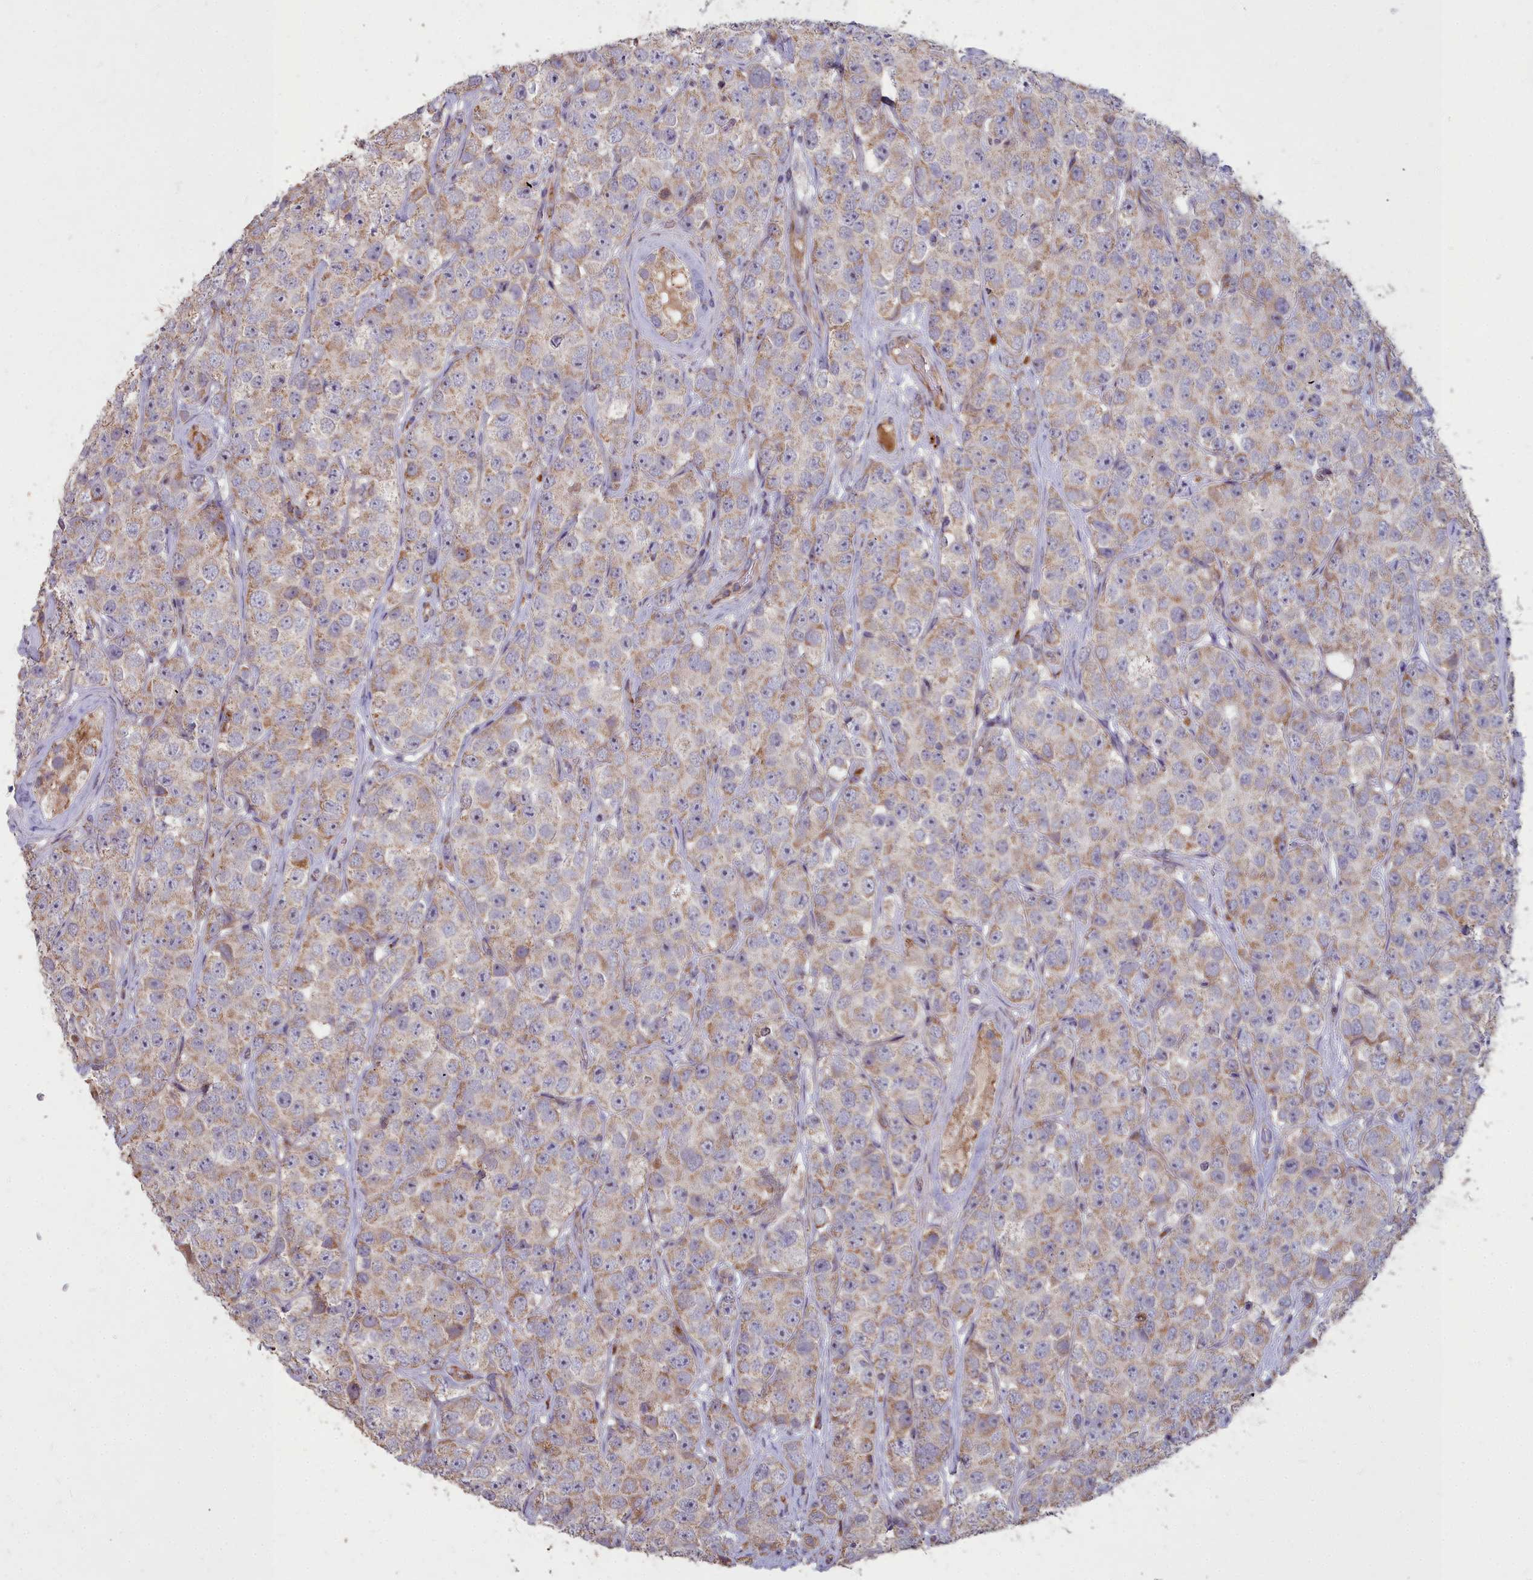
{"staining": {"intensity": "weak", "quantity": ">75%", "location": "cytoplasmic/membranous"}, "tissue": "testis cancer", "cell_type": "Tumor cells", "image_type": "cancer", "snomed": [{"axis": "morphology", "description": "Seminoma, NOS"}, {"axis": "topography", "description": "Testis"}], "caption": "Tumor cells display weak cytoplasmic/membranous staining in approximately >75% of cells in testis seminoma.", "gene": "COX11", "patient": {"sex": "male", "age": 28}}